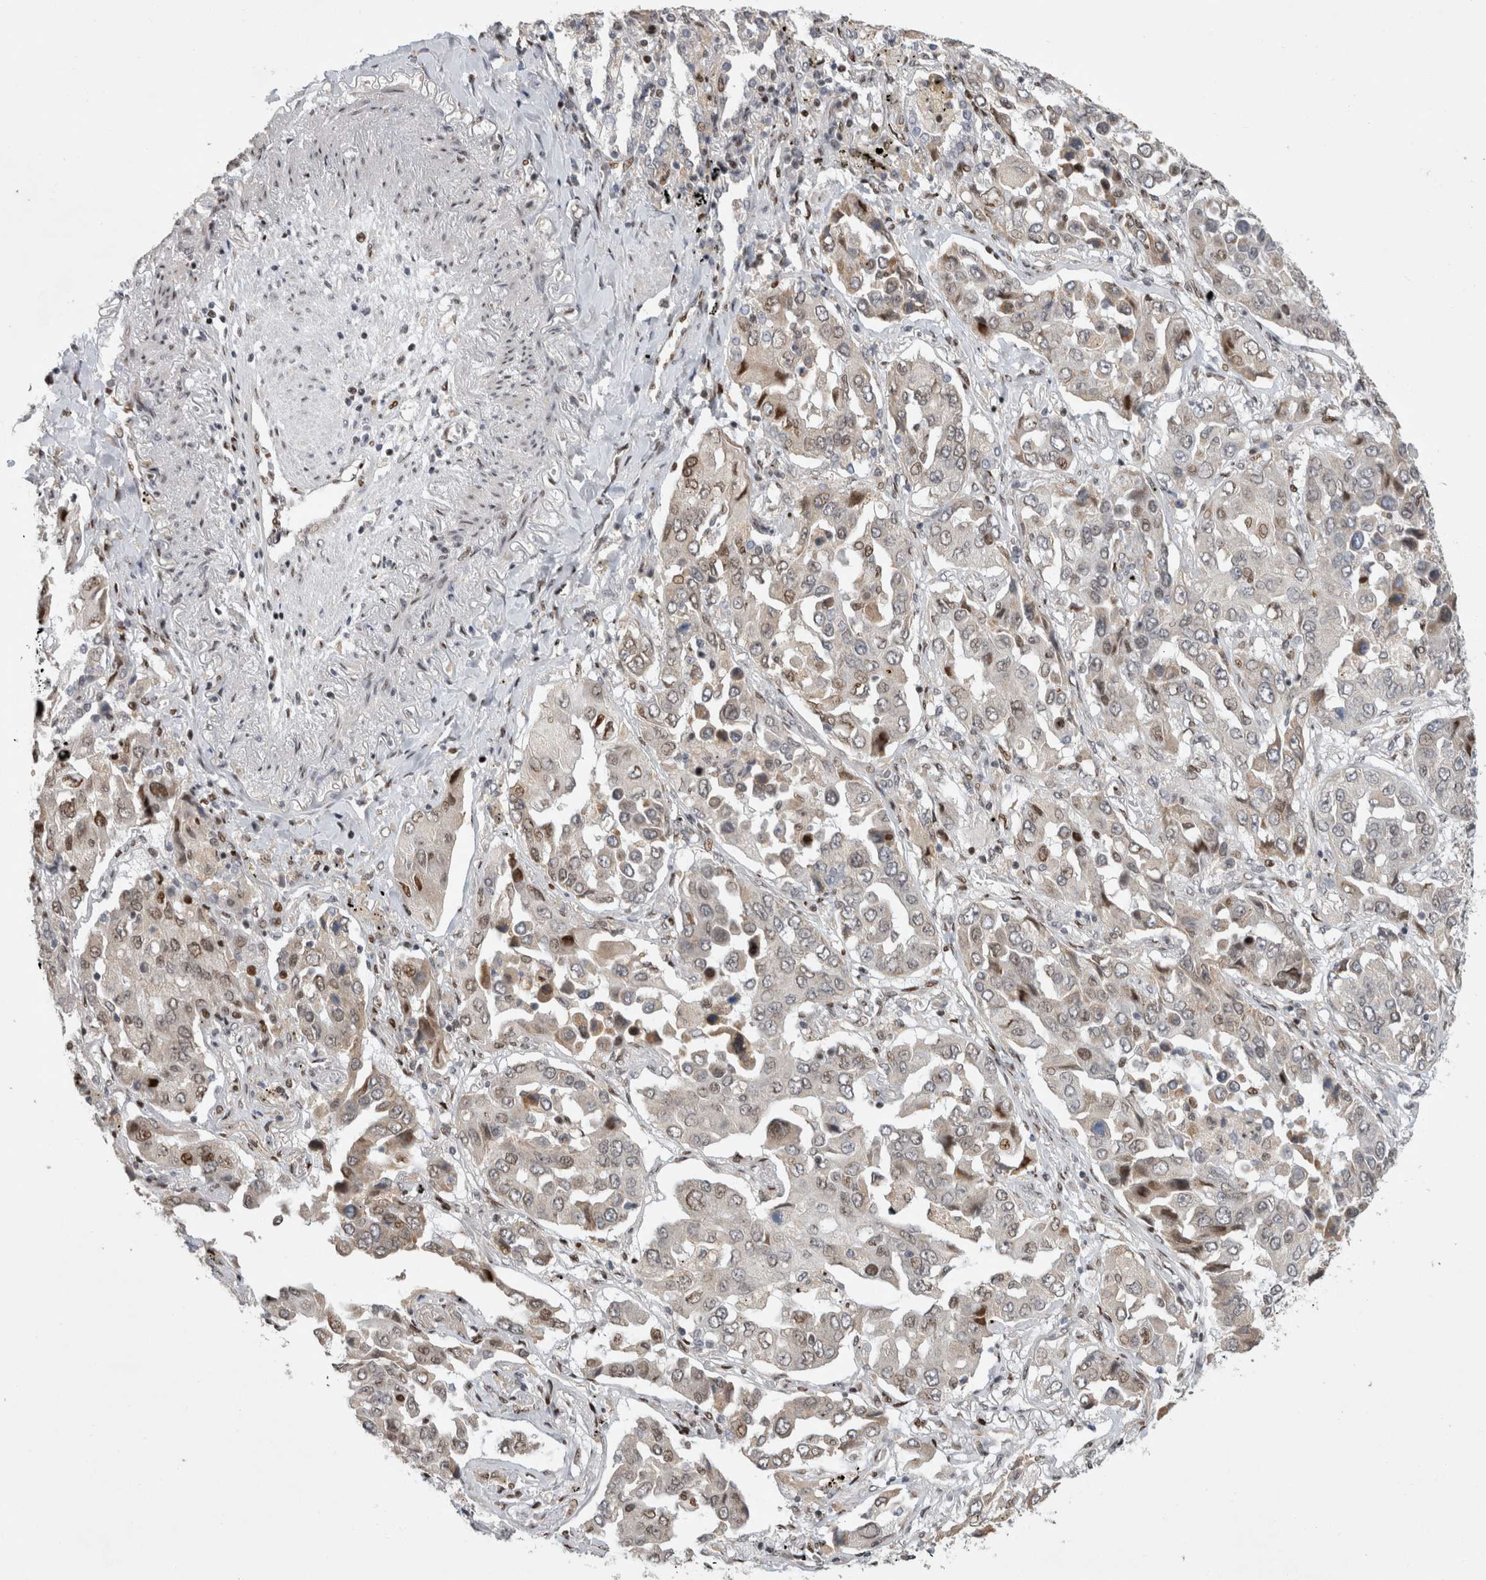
{"staining": {"intensity": "weak", "quantity": "<25%", "location": "cytoplasmic/membranous,nuclear"}, "tissue": "lung cancer", "cell_type": "Tumor cells", "image_type": "cancer", "snomed": [{"axis": "morphology", "description": "Adenocarcinoma, NOS"}, {"axis": "topography", "description": "Lung"}], "caption": "A micrograph of human lung cancer (adenocarcinoma) is negative for staining in tumor cells.", "gene": "C8orf58", "patient": {"sex": "female", "age": 65}}